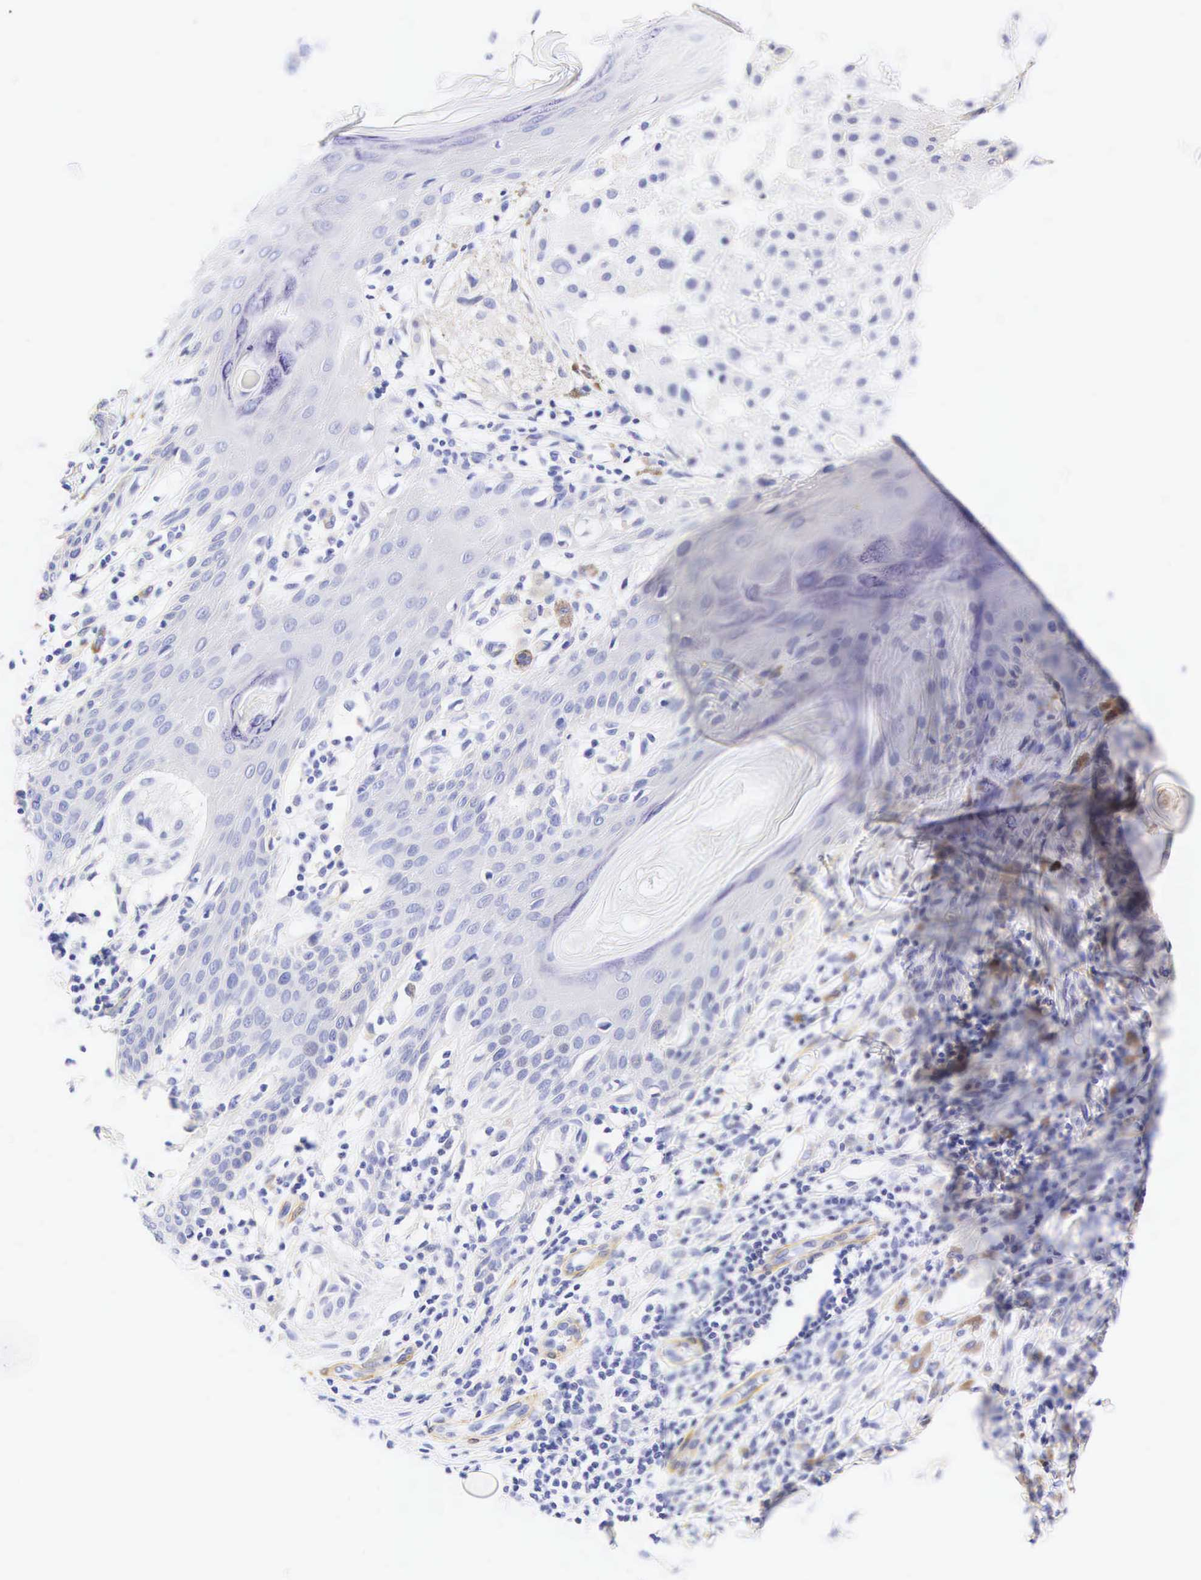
{"staining": {"intensity": "negative", "quantity": "none", "location": "none"}, "tissue": "melanoma", "cell_type": "Tumor cells", "image_type": "cancer", "snomed": [{"axis": "morphology", "description": "Malignant melanoma, NOS"}, {"axis": "topography", "description": "Skin"}], "caption": "An immunohistochemistry (IHC) histopathology image of melanoma is shown. There is no staining in tumor cells of melanoma. Nuclei are stained in blue.", "gene": "CNN1", "patient": {"sex": "male", "age": 36}}